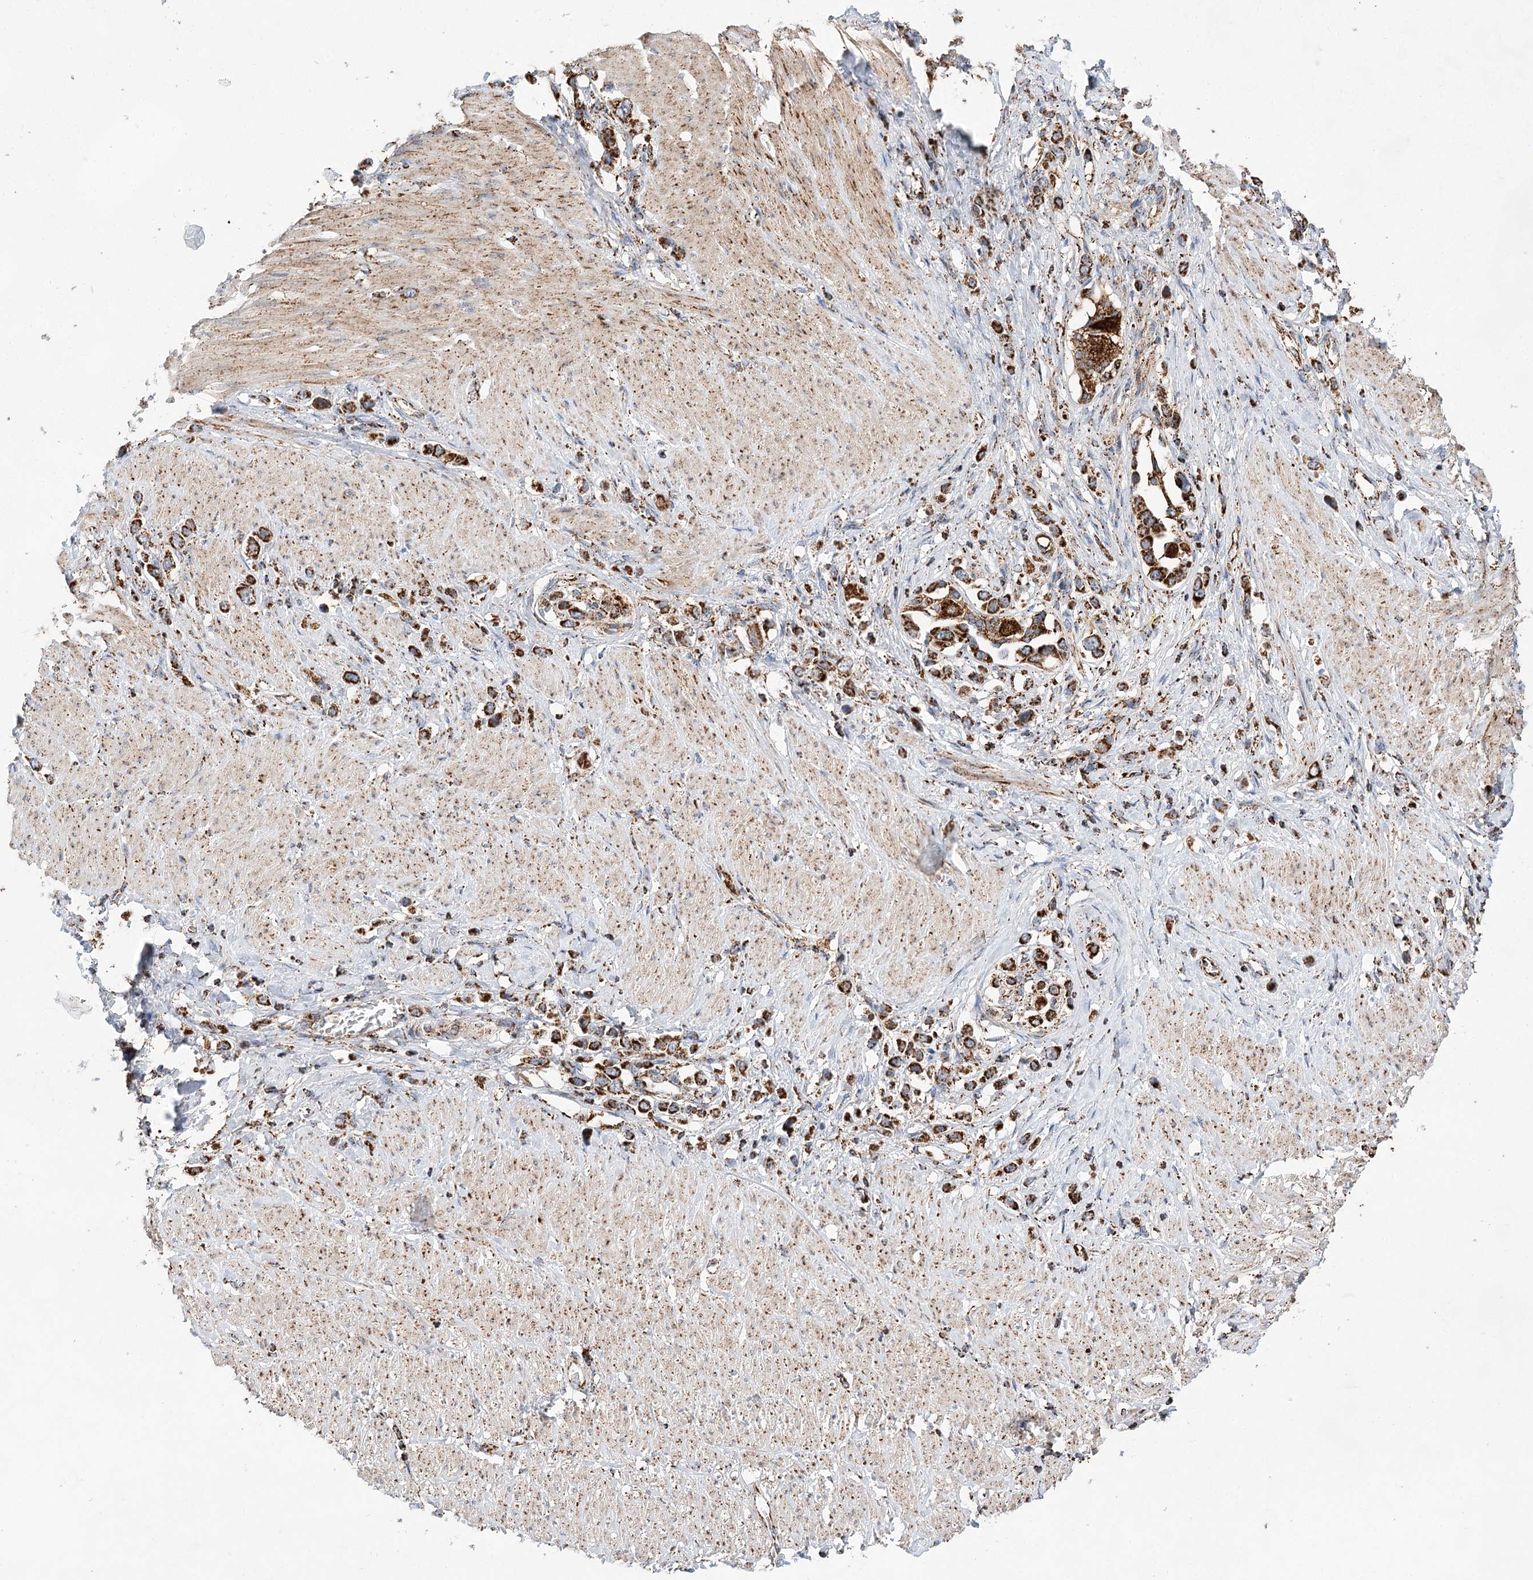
{"staining": {"intensity": "strong", "quantity": ">75%", "location": "cytoplasmic/membranous"}, "tissue": "stomach cancer", "cell_type": "Tumor cells", "image_type": "cancer", "snomed": [{"axis": "morphology", "description": "Normal tissue, NOS"}, {"axis": "morphology", "description": "Adenocarcinoma, NOS"}, {"axis": "topography", "description": "Stomach, upper"}, {"axis": "topography", "description": "Stomach"}], "caption": "The photomicrograph reveals a brown stain indicating the presence of a protein in the cytoplasmic/membranous of tumor cells in adenocarcinoma (stomach).", "gene": "NADK2", "patient": {"sex": "female", "age": 65}}